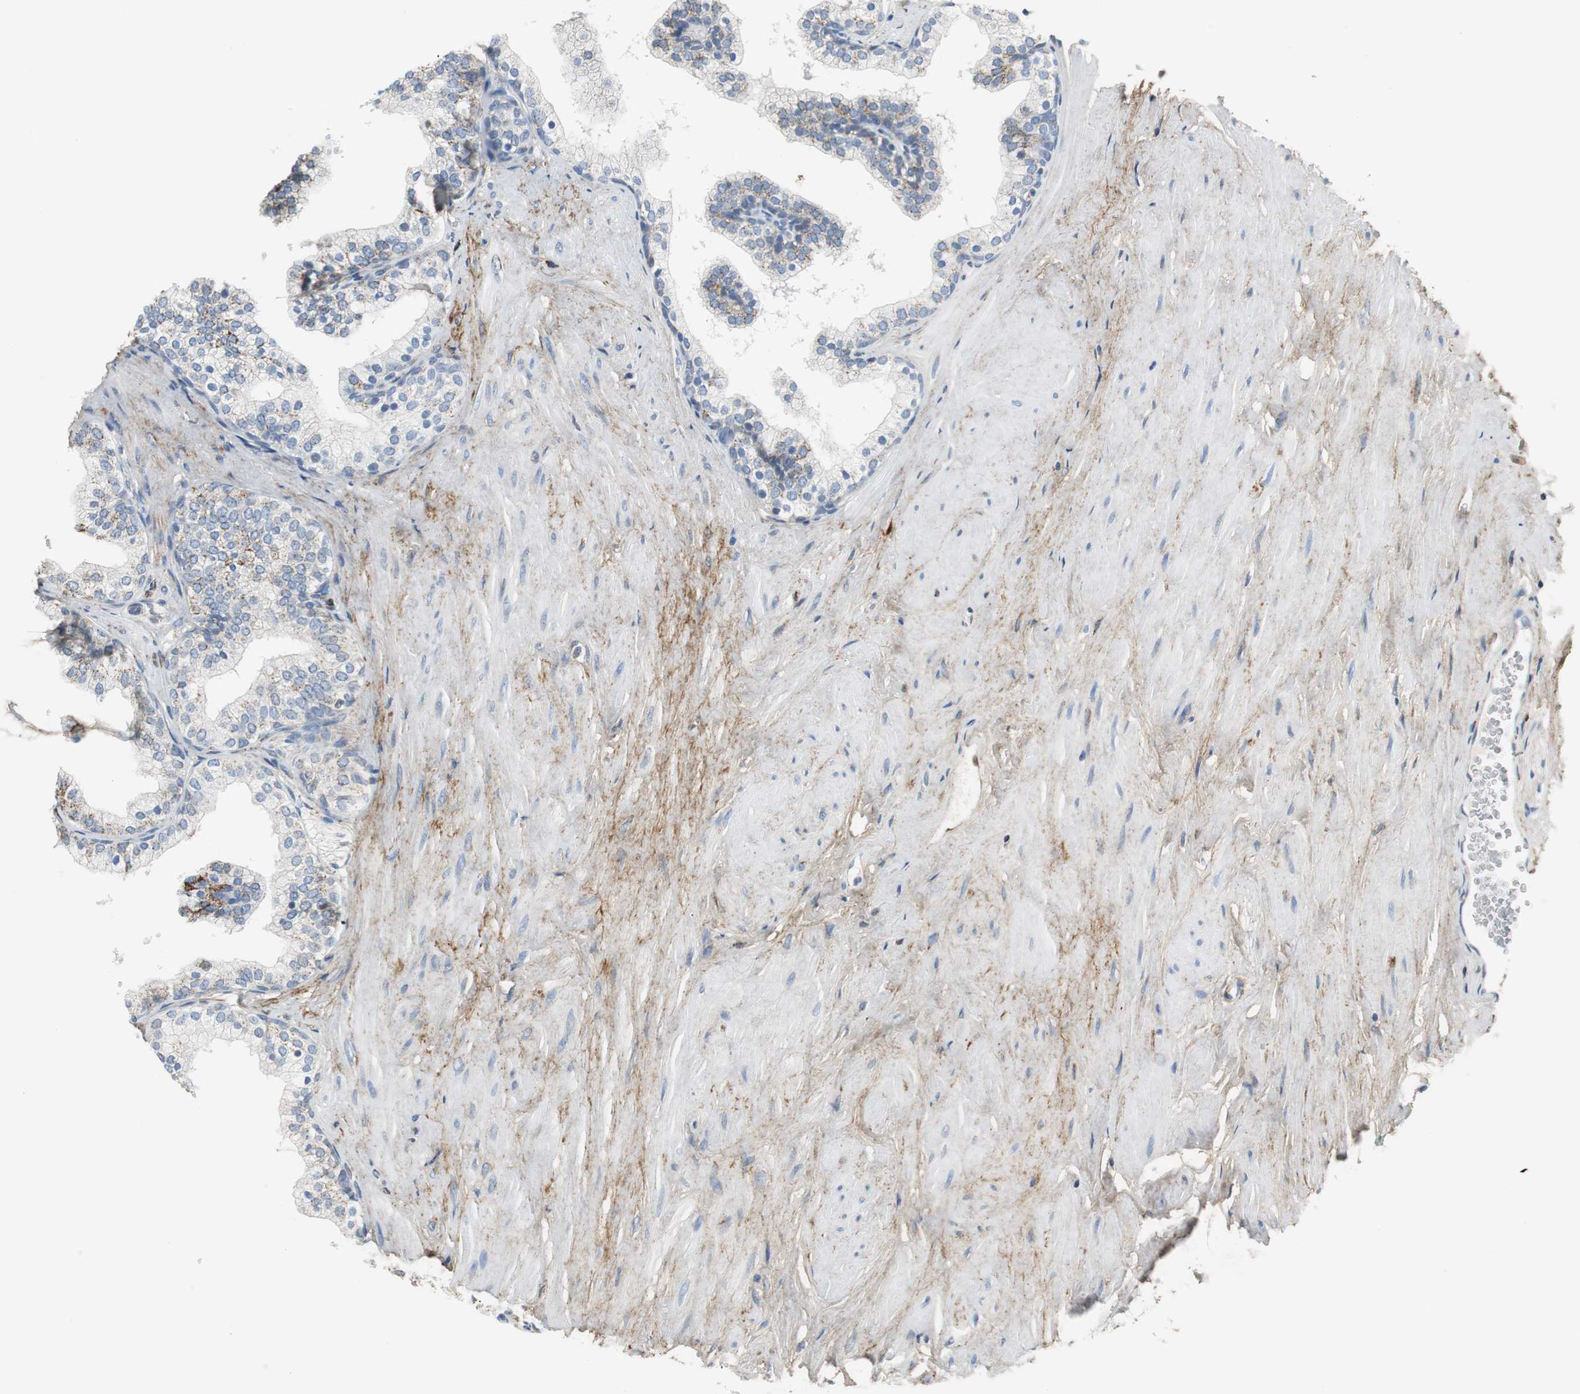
{"staining": {"intensity": "strong", "quantity": ">75%", "location": "cytoplasmic/membranous"}, "tissue": "prostate", "cell_type": "Glandular cells", "image_type": "normal", "snomed": [{"axis": "morphology", "description": "Normal tissue, NOS"}, {"axis": "topography", "description": "Prostate"}], "caption": "This photomicrograph displays IHC staining of unremarkable human prostate, with high strong cytoplasmic/membranous staining in approximately >75% of glandular cells.", "gene": "C1QTNF7", "patient": {"sex": "male", "age": 60}}